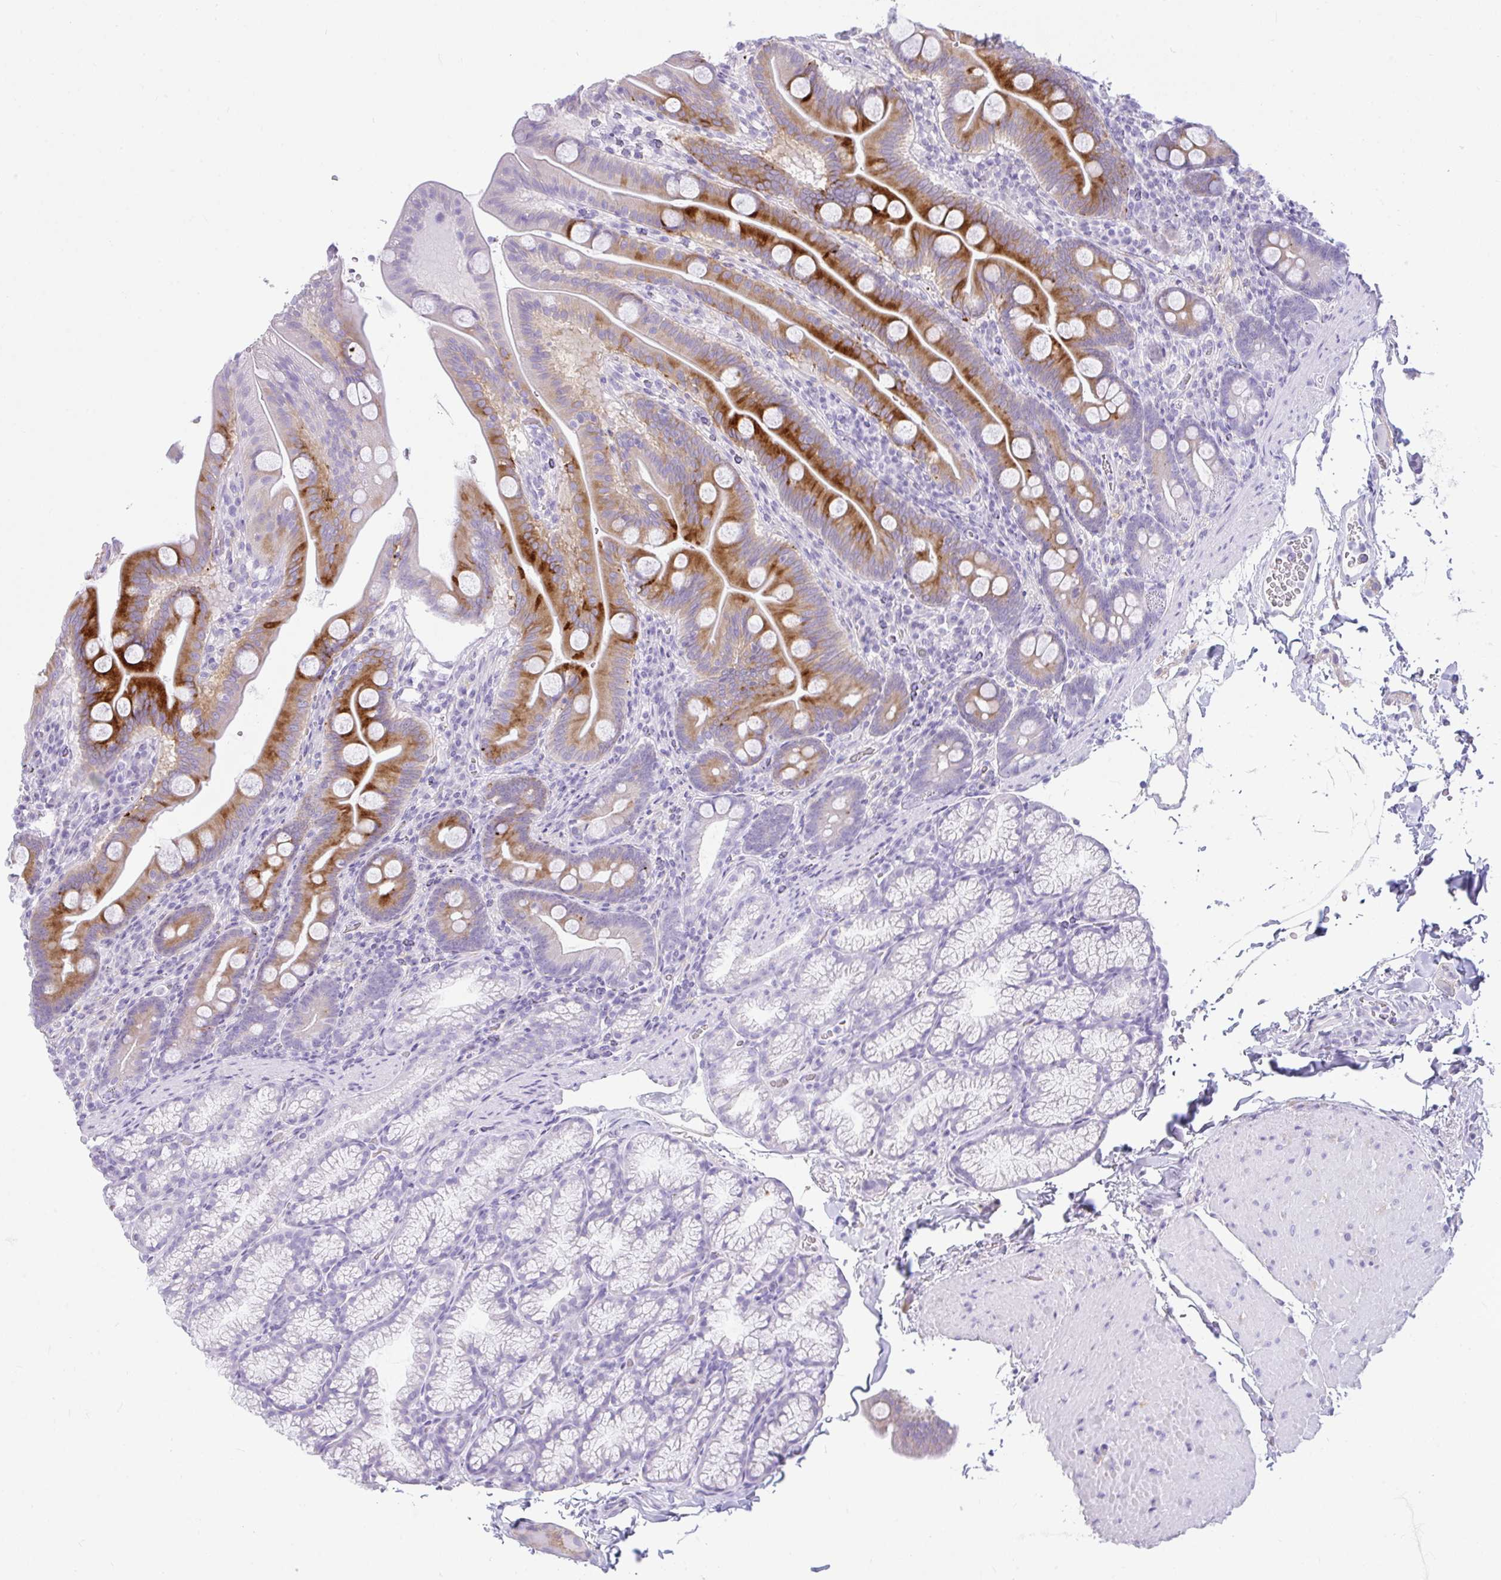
{"staining": {"intensity": "strong", "quantity": "25%-75%", "location": "cytoplasmic/membranous"}, "tissue": "duodenum", "cell_type": "Glandular cells", "image_type": "normal", "snomed": [{"axis": "morphology", "description": "Normal tissue, NOS"}, {"axis": "topography", "description": "Duodenum"}], "caption": "Duodenum stained with DAB immunohistochemistry (IHC) shows high levels of strong cytoplasmic/membranous positivity in about 25%-75% of glandular cells. (Brightfield microscopy of DAB IHC at high magnification).", "gene": "RASL10A", "patient": {"sex": "male", "age": 59}}